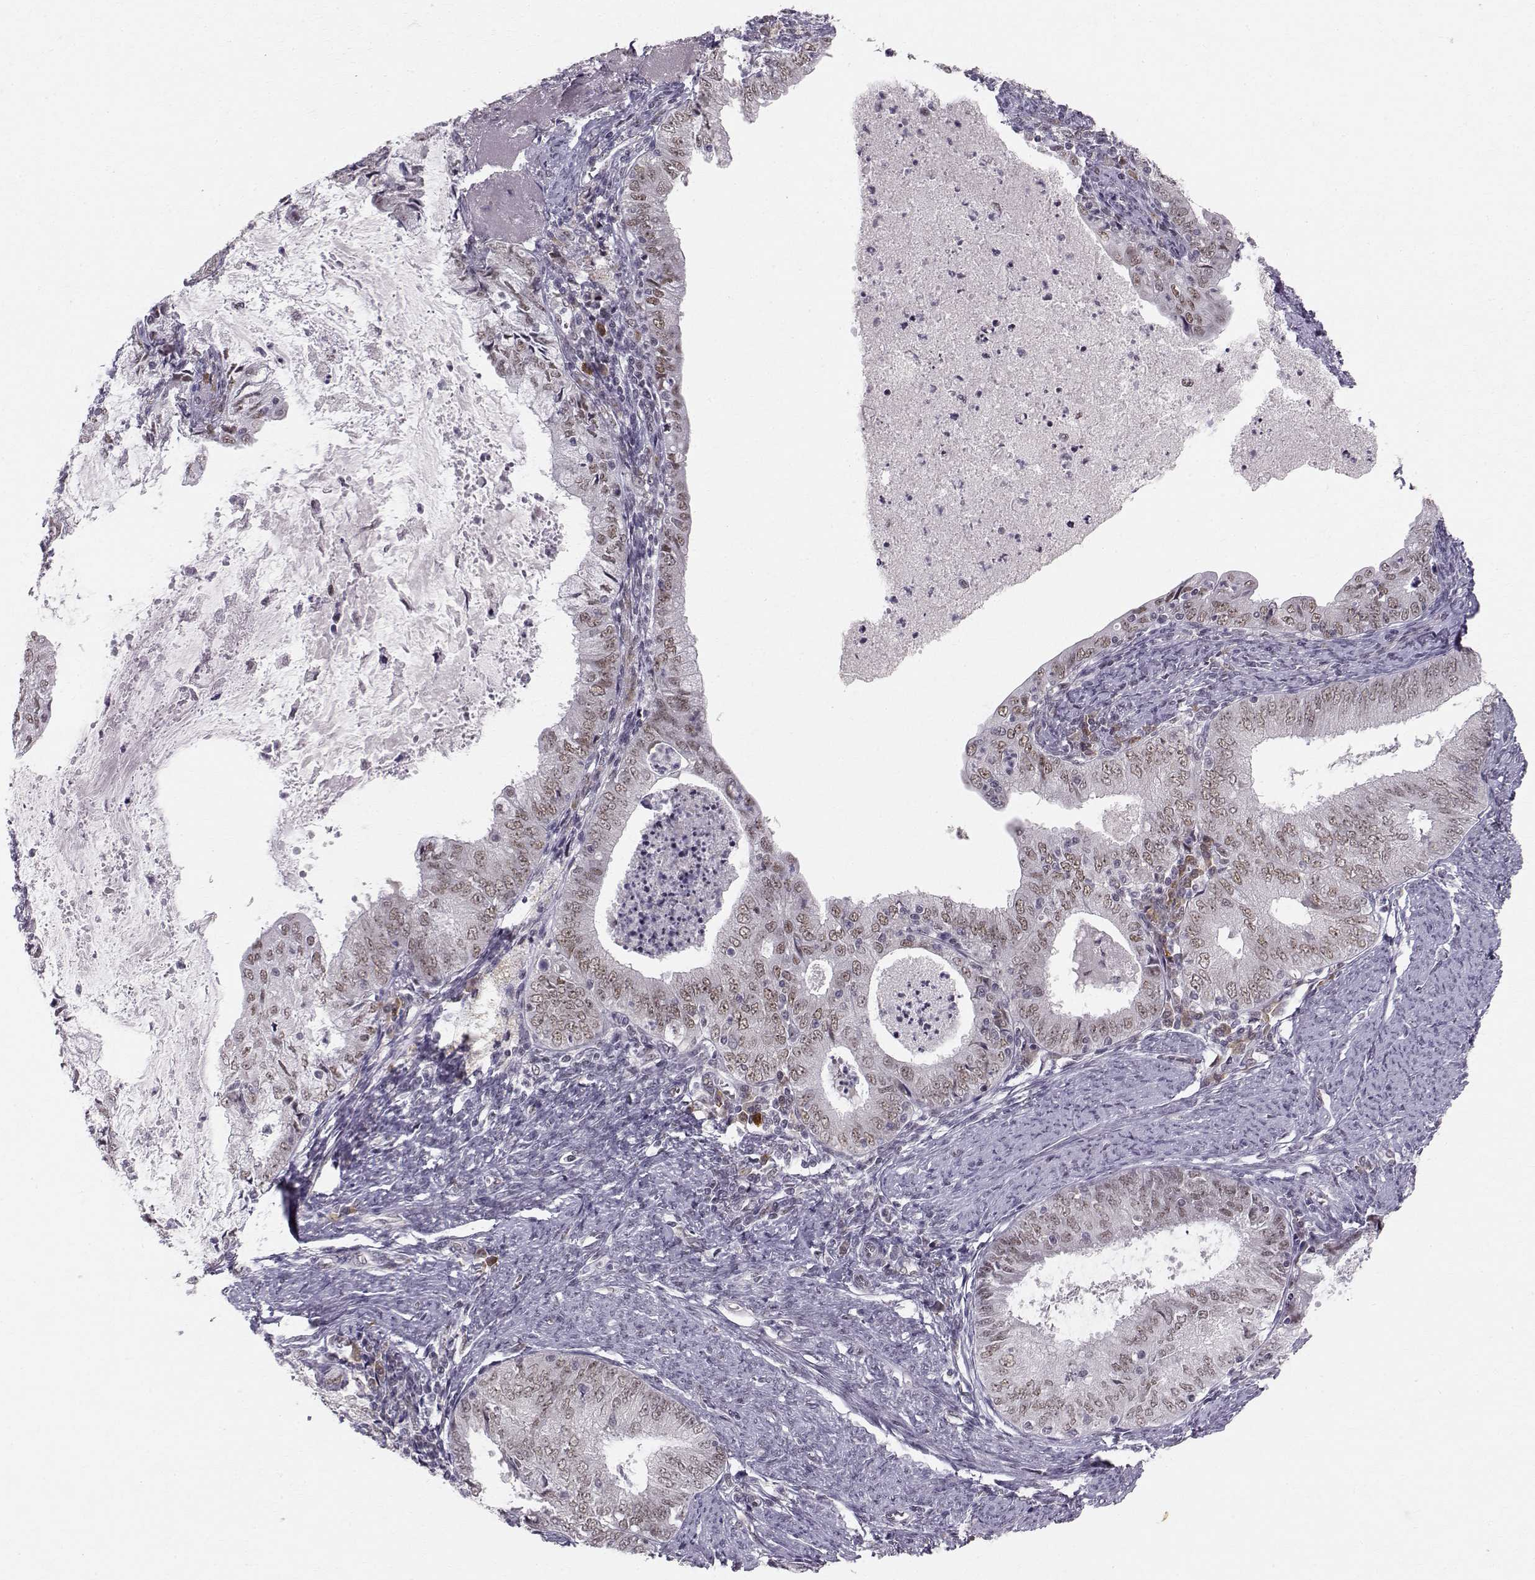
{"staining": {"intensity": "moderate", "quantity": "25%-75%", "location": "nuclear"}, "tissue": "endometrial cancer", "cell_type": "Tumor cells", "image_type": "cancer", "snomed": [{"axis": "morphology", "description": "Adenocarcinoma, NOS"}, {"axis": "topography", "description": "Endometrium"}], "caption": "Immunohistochemical staining of human endometrial cancer (adenocarcinoma) displays moderate nuclear protein positivity in approximately 25%-75% of tumor cells.", "gene": "RPP38", "patient": {"sex": "female", "age": 57}}